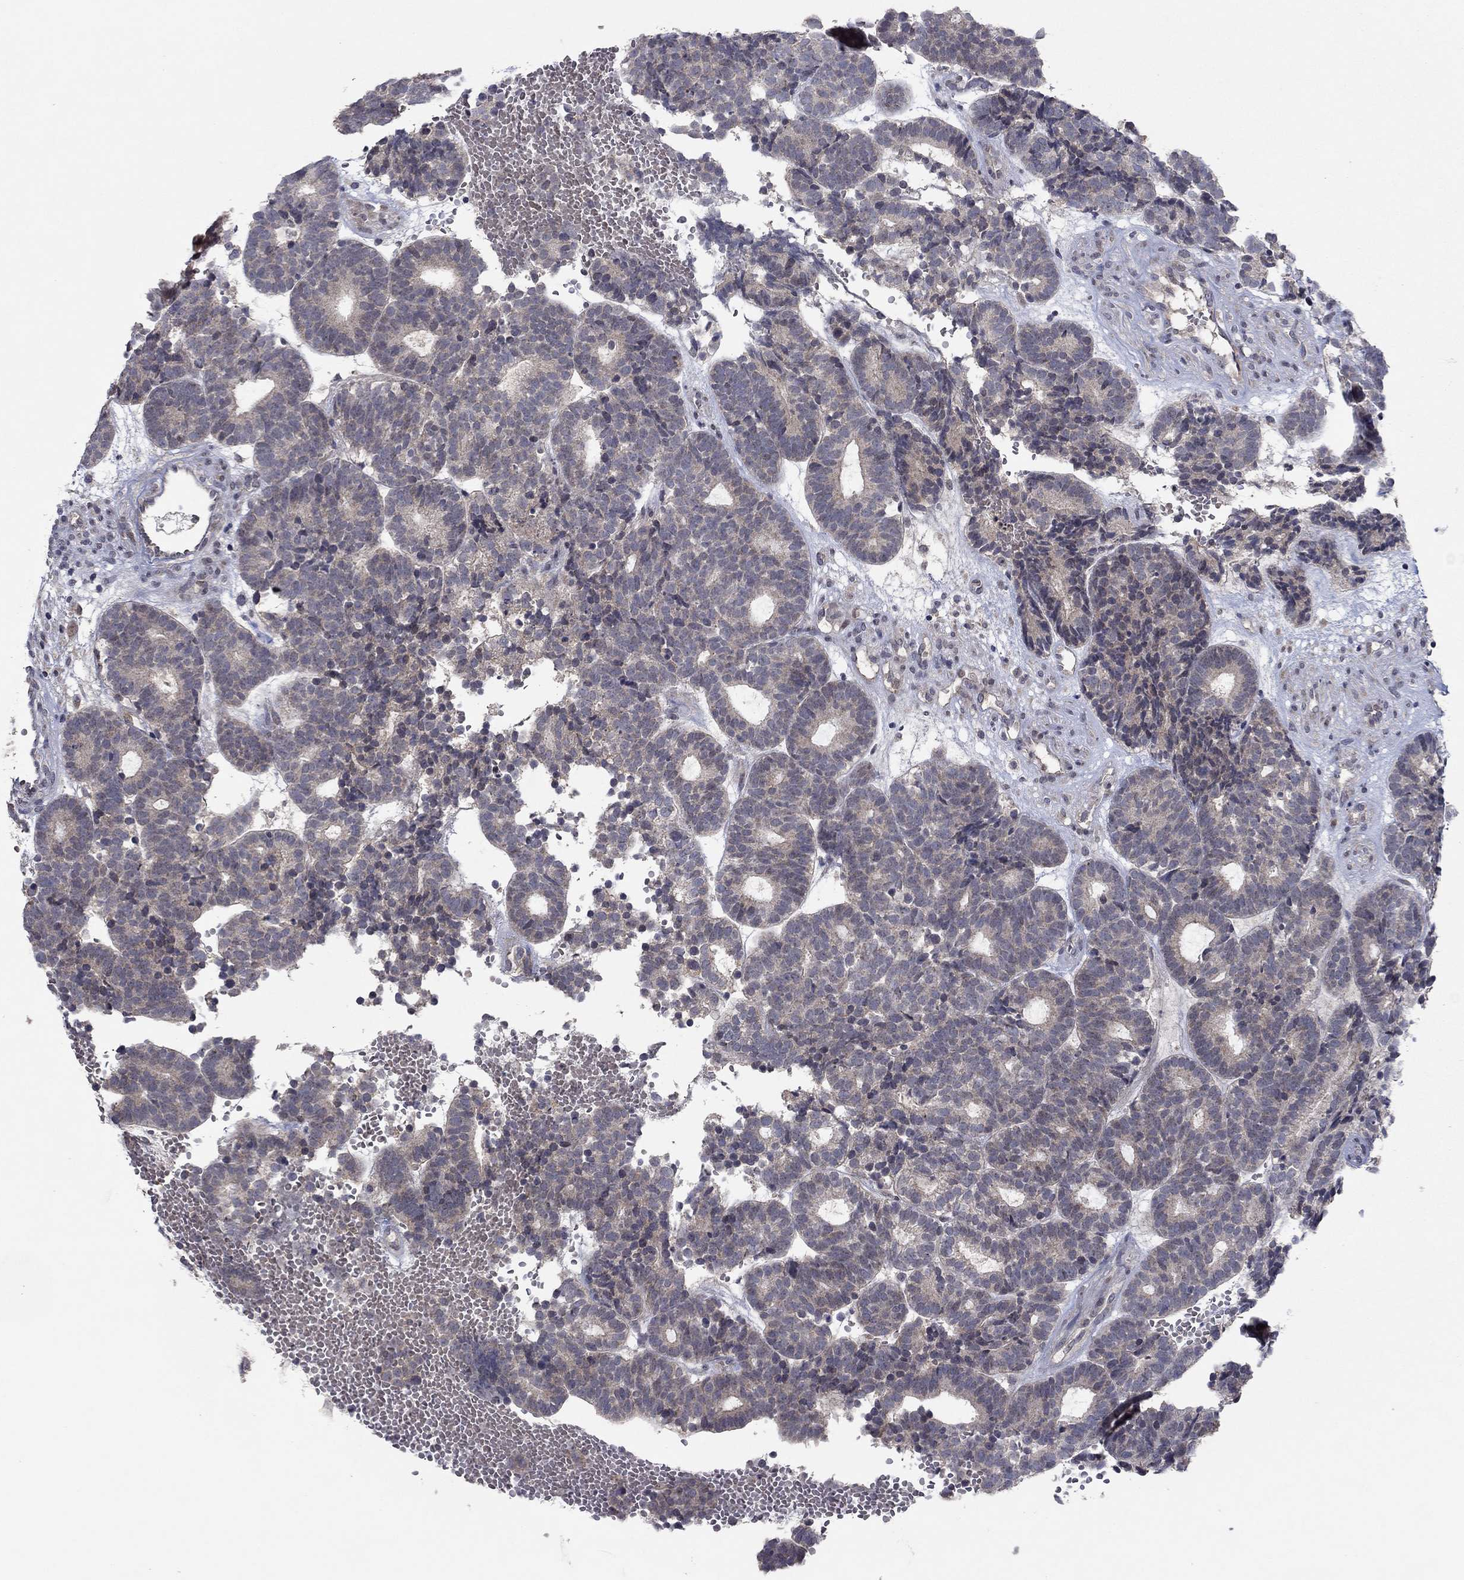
{"staining": {"intensity": "negative", "quantity": "none", "location": "none"}, "tissue": "head and neck cancer", "cell_type": "Tumor cells", "image_type": "cancer", "snomed": [{"axis": "morphology", "description": "Adenocarcinoma, NOS"}, {"axis": "topography", "description": "Head-Neck"}], "caption": "Adenocarcinoma (head and neck) stained for a protein using immunohistochemistry demonstrates no expression tumor cells.", "gene": "IL4", "patient": {"sex": "female", "age": 81}}